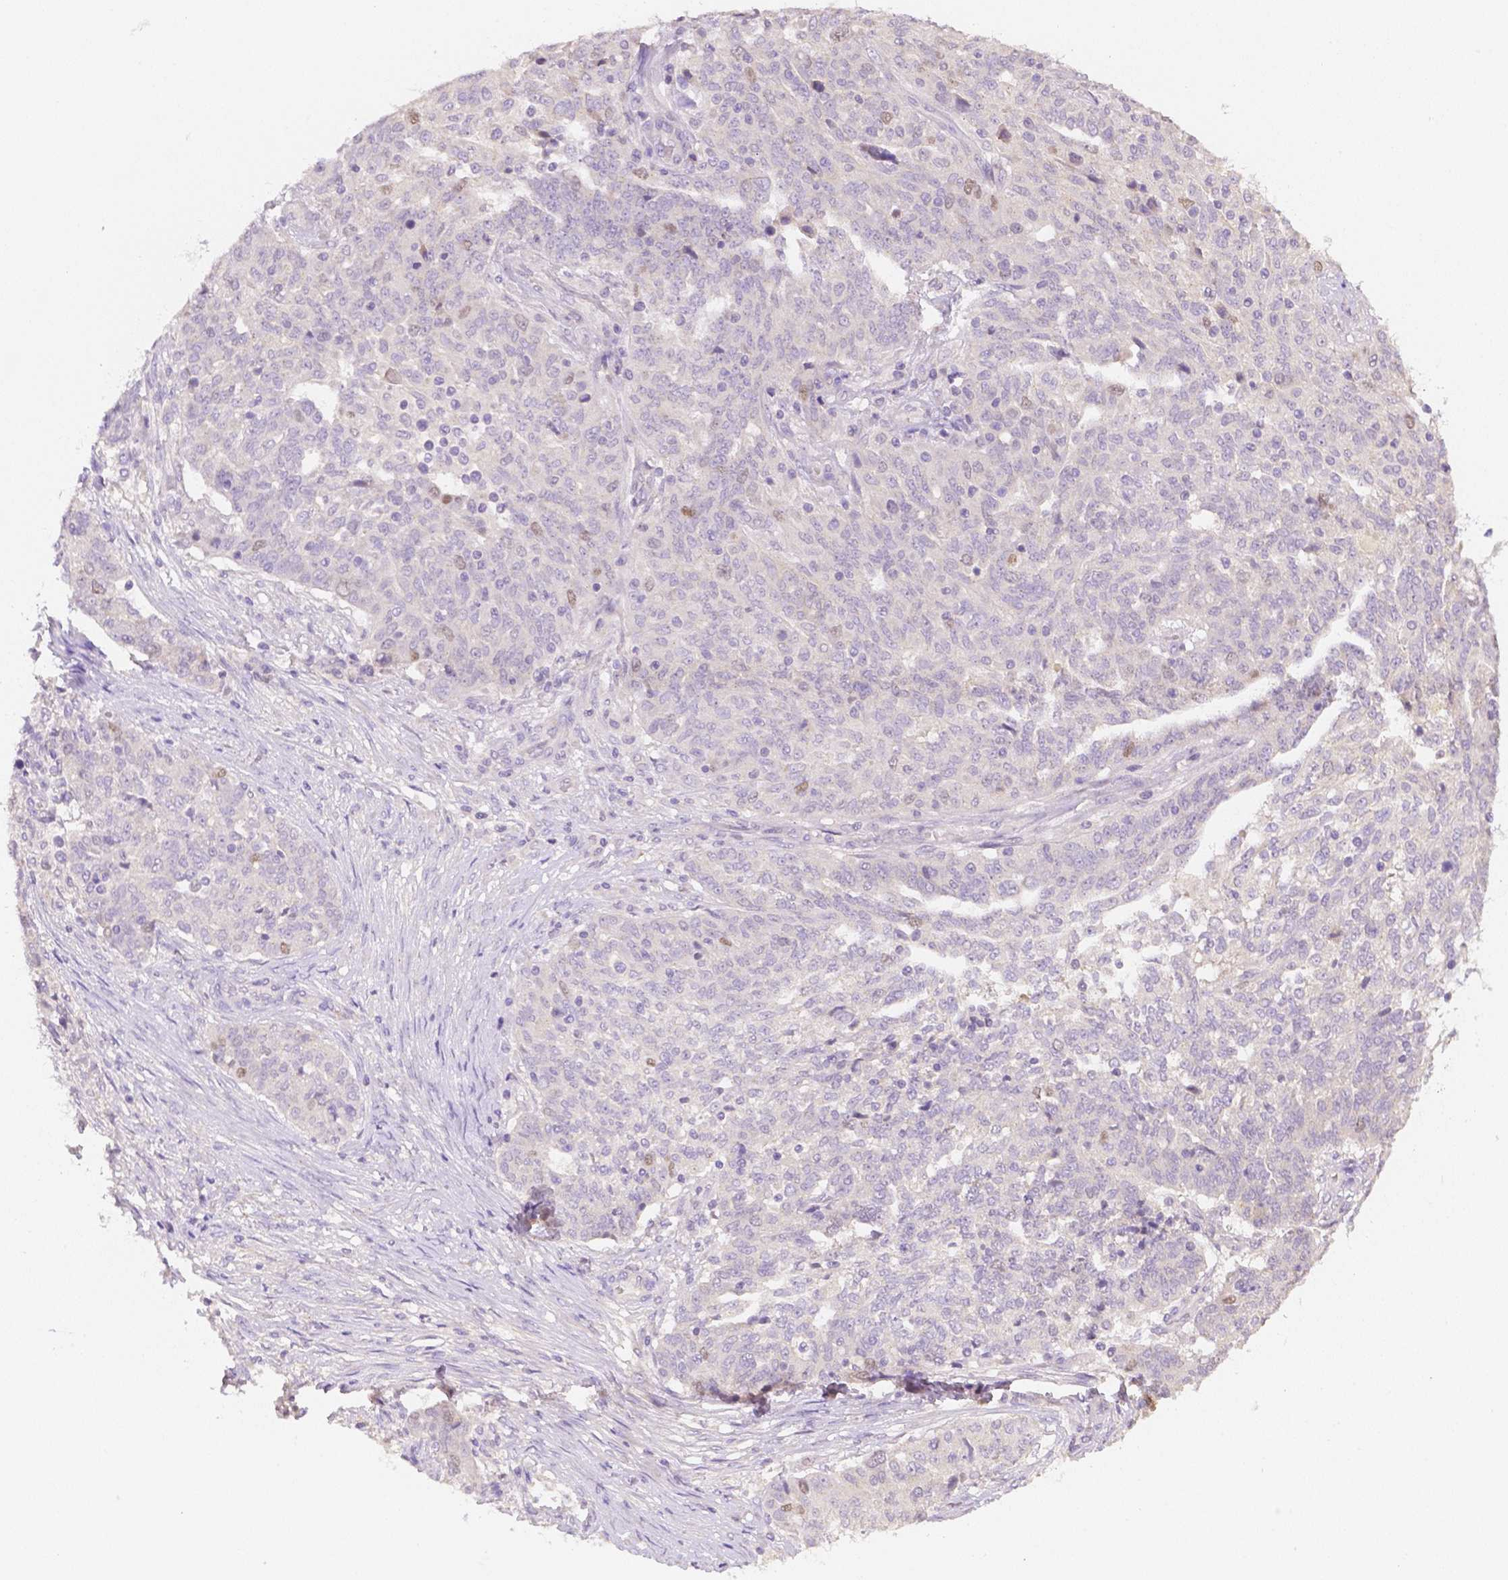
{"staining": {"intensity": "negative", "quantity": "none", "location": "none"}, "tissue": "ovarian cancer", "cell_type": "Tumor cells", "image_type": "cancer", "snomed": [{"axis": "morphology", "description": "Cystadenocarcinoma, serous, NOS"}, {"axis": "topography", "description": "Ovary"}], "caption": "IHC photomicrograph of neoplastic tissue: ovarian serous cystadenocarcinoma stained with DAB (3,3'-diaminobenzidine) demonstrates no significant protein staining in tumor cells.", "gene": "C10orf67", "patient": {"sex": "female", "age": 67}}